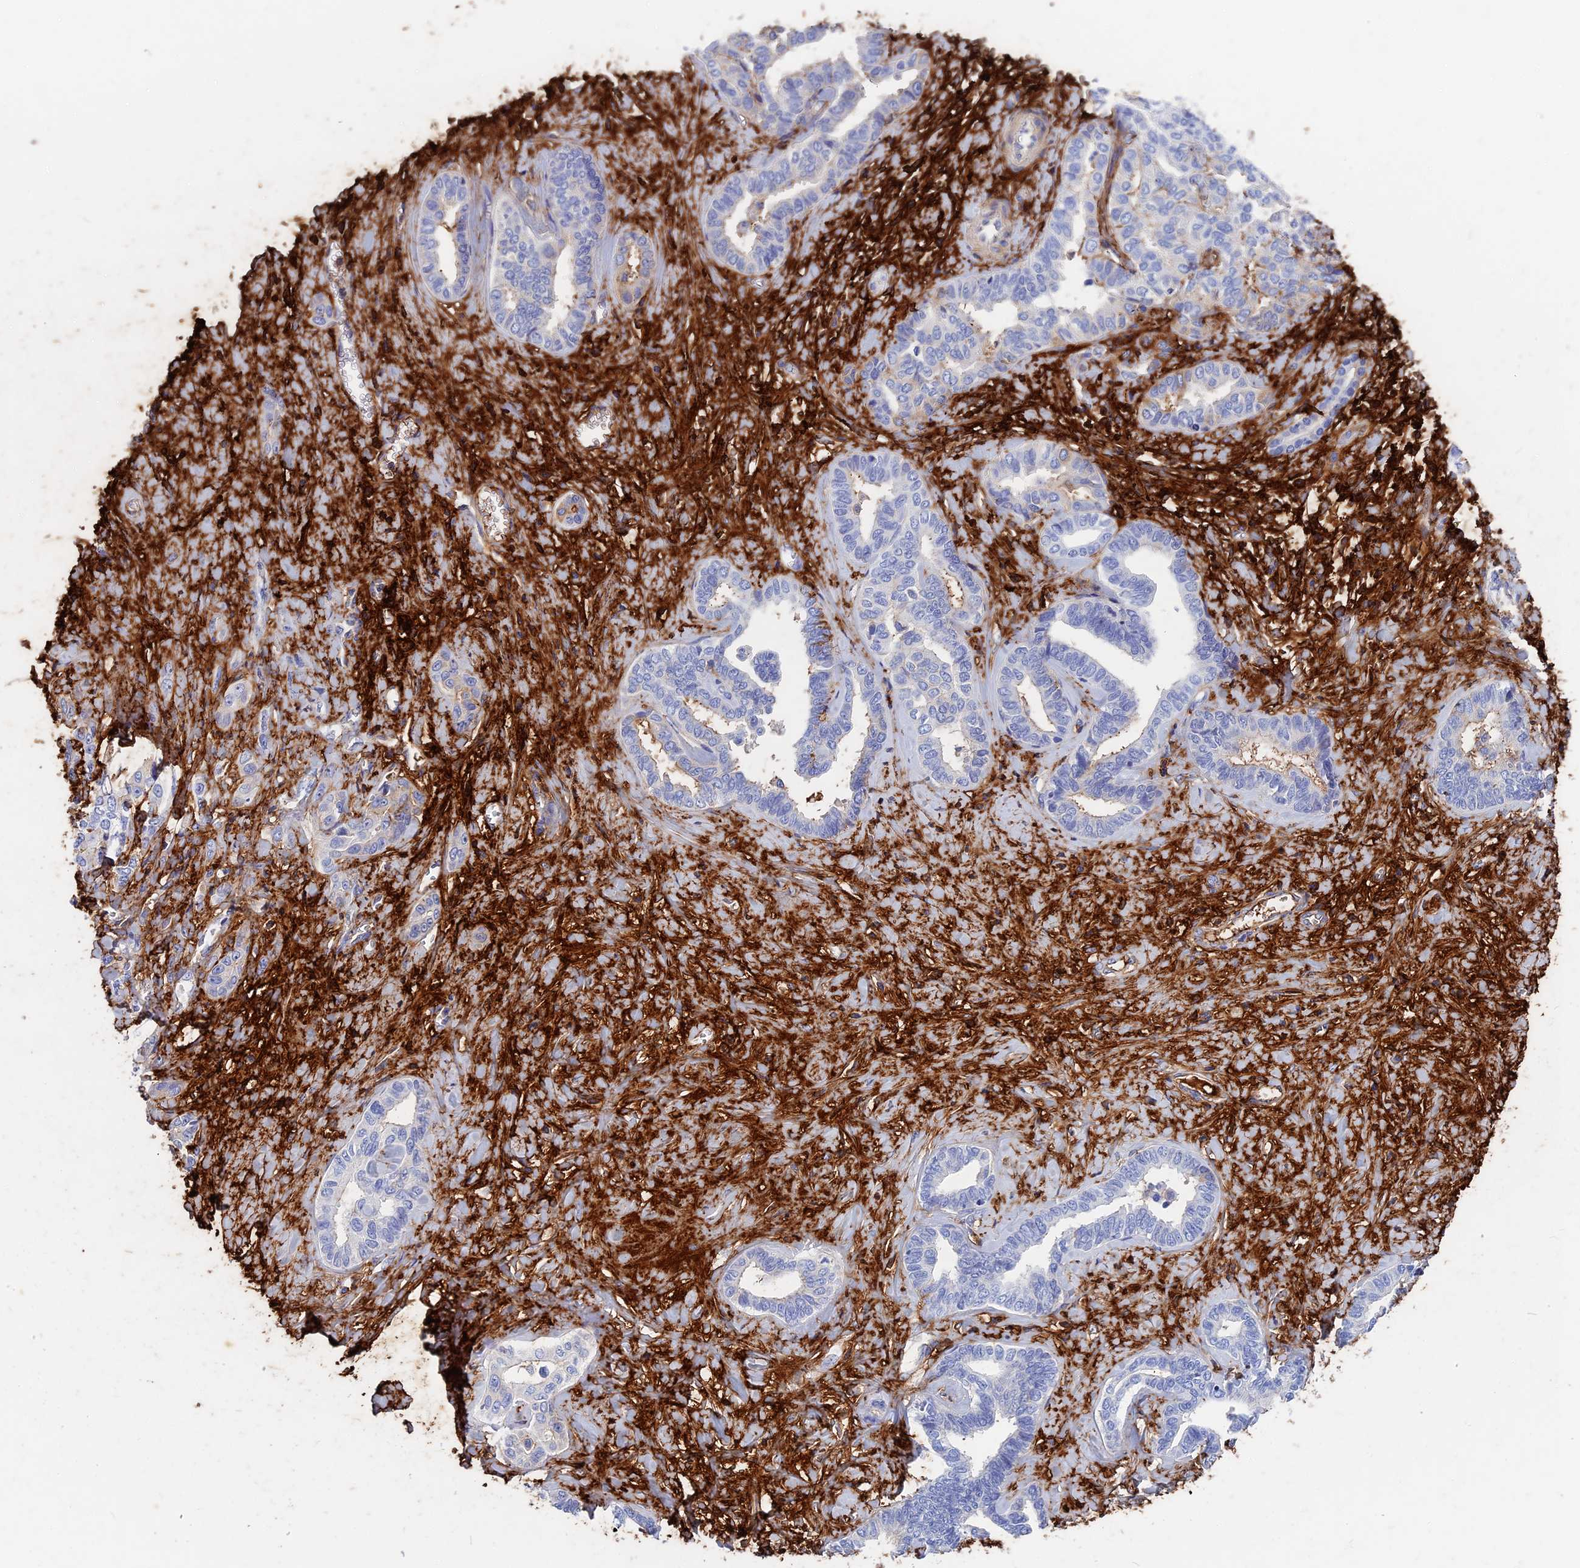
{"staining": {"intensity": "negative", "quantity": "none", "location": "none"}, "tissue": "liver cancer", "cell_type": "Tumor cells", "image_type": "cancer", "snomed": [{"axis": "morphology", "description": "Cholangiocarcinoma"}, {"axis": "topography", "description": "Liver"}], "caption": "An IHC photomicrograph of liver cancer is shown. There is no staining in tumor cells of liver cancer.", "gene": "ITIH1", "patient": {"sex": "female", "age": 77}}